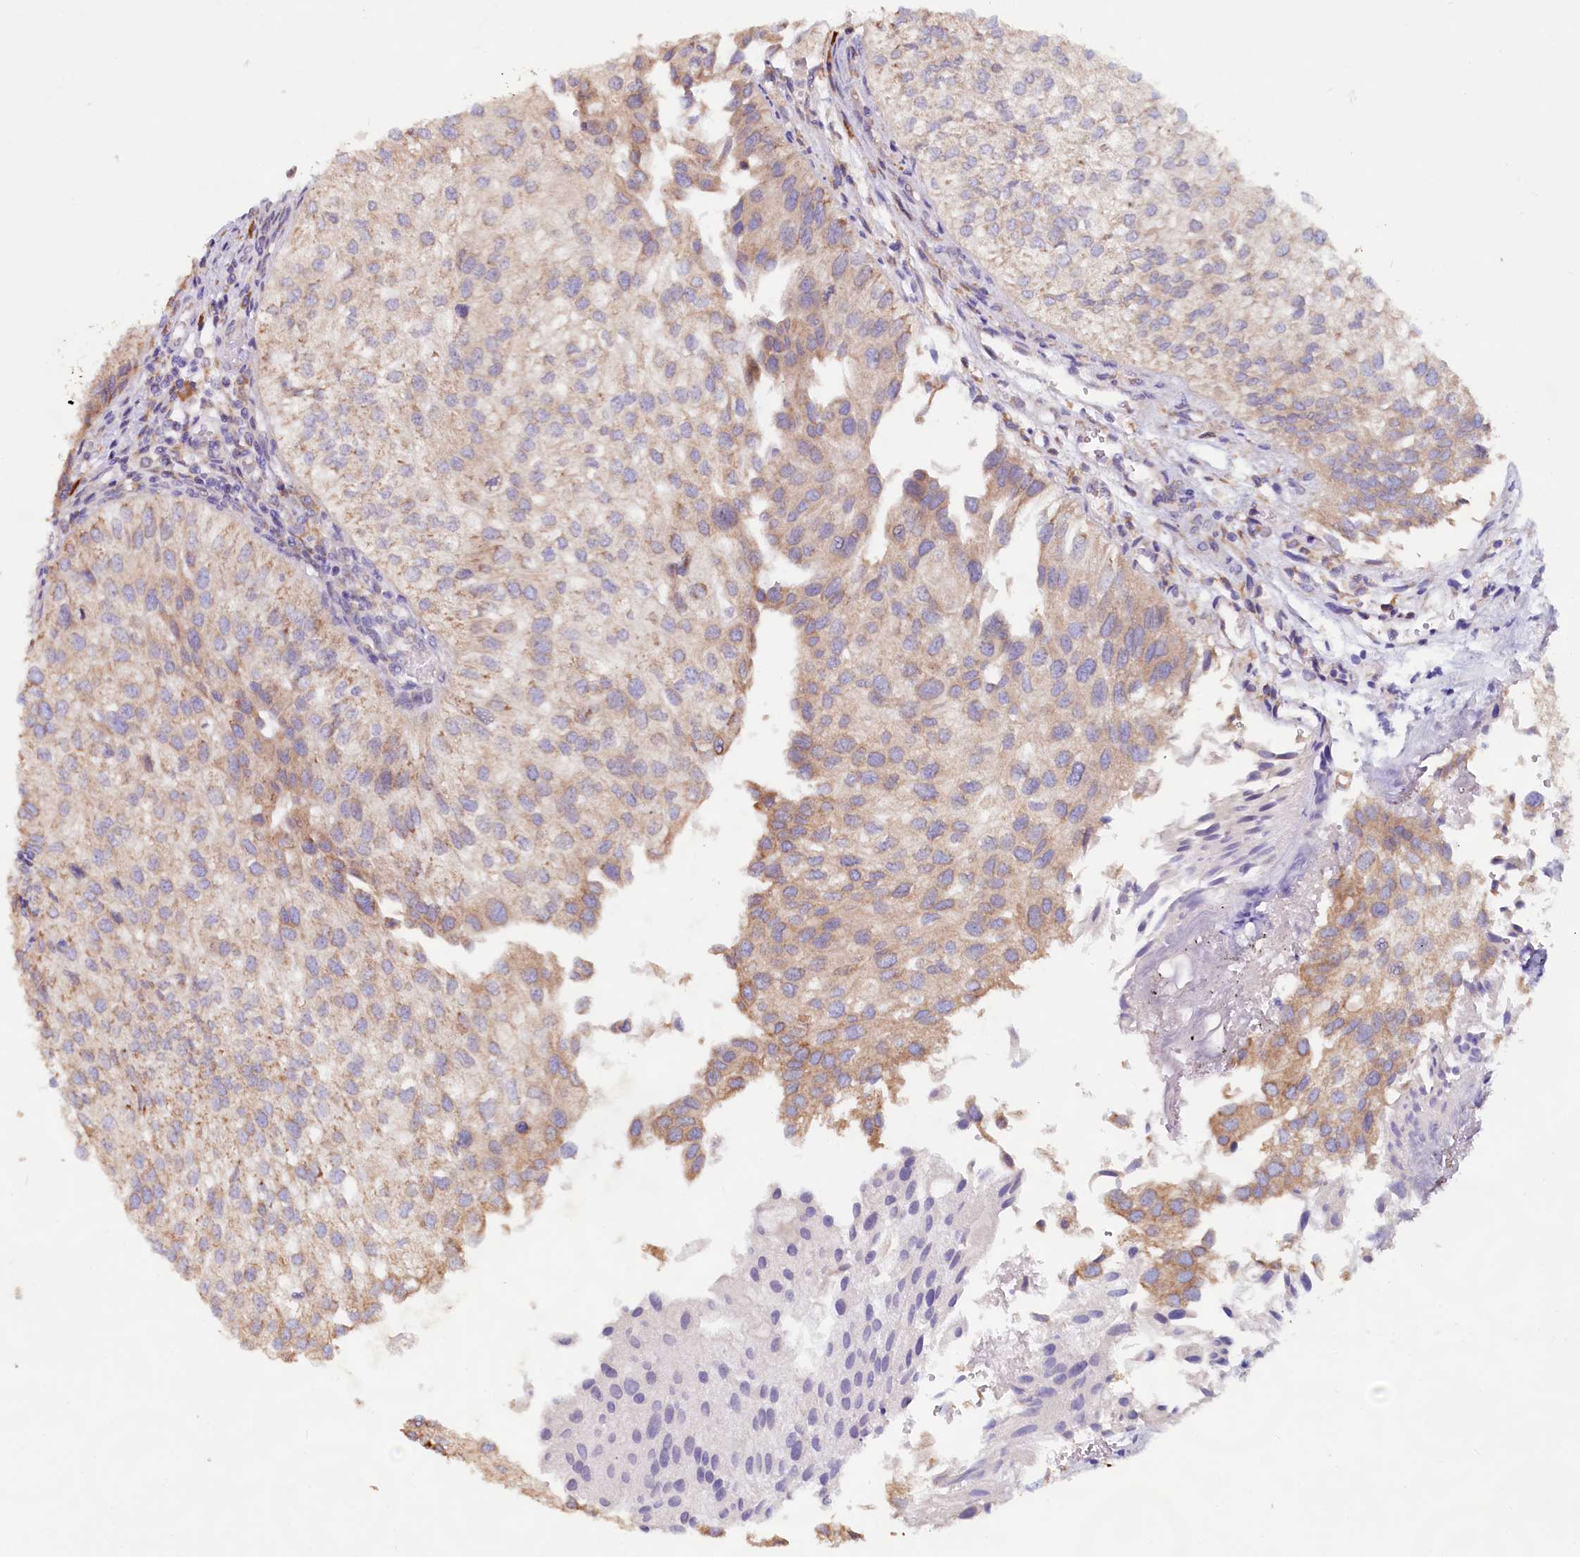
{"staining": {"intensity": "moderate", "quantity": "25%-75%", "location": "cytoplasmic/membranous"}, "tissue": "urothelial cancer", "cell_type": "Tumor cells", "image_type": "cancer", "snomed": [{"axis": "morphology", "description": "Urothelial carcinoma, Low grade"}, {"axis": "topography", "description": "Urinary bladder"}], "caption": "Immunohistochemistry (IHC) (DAB (3,3'-diaminobenzidine)) staining of low-grade urothelial carcinoma reveals moderate cytoplasmic/membranous protein expression in approximately 25%-75% of tumor cells. The staining is performed using DAB (3,3'-diaminobenzidine) brown chromogen to label protein expression. The nuclei are counter-stained blue using hematoxylin.", "gene": "TBC1D19", "patient": {"sex": "female", "age": 89}}